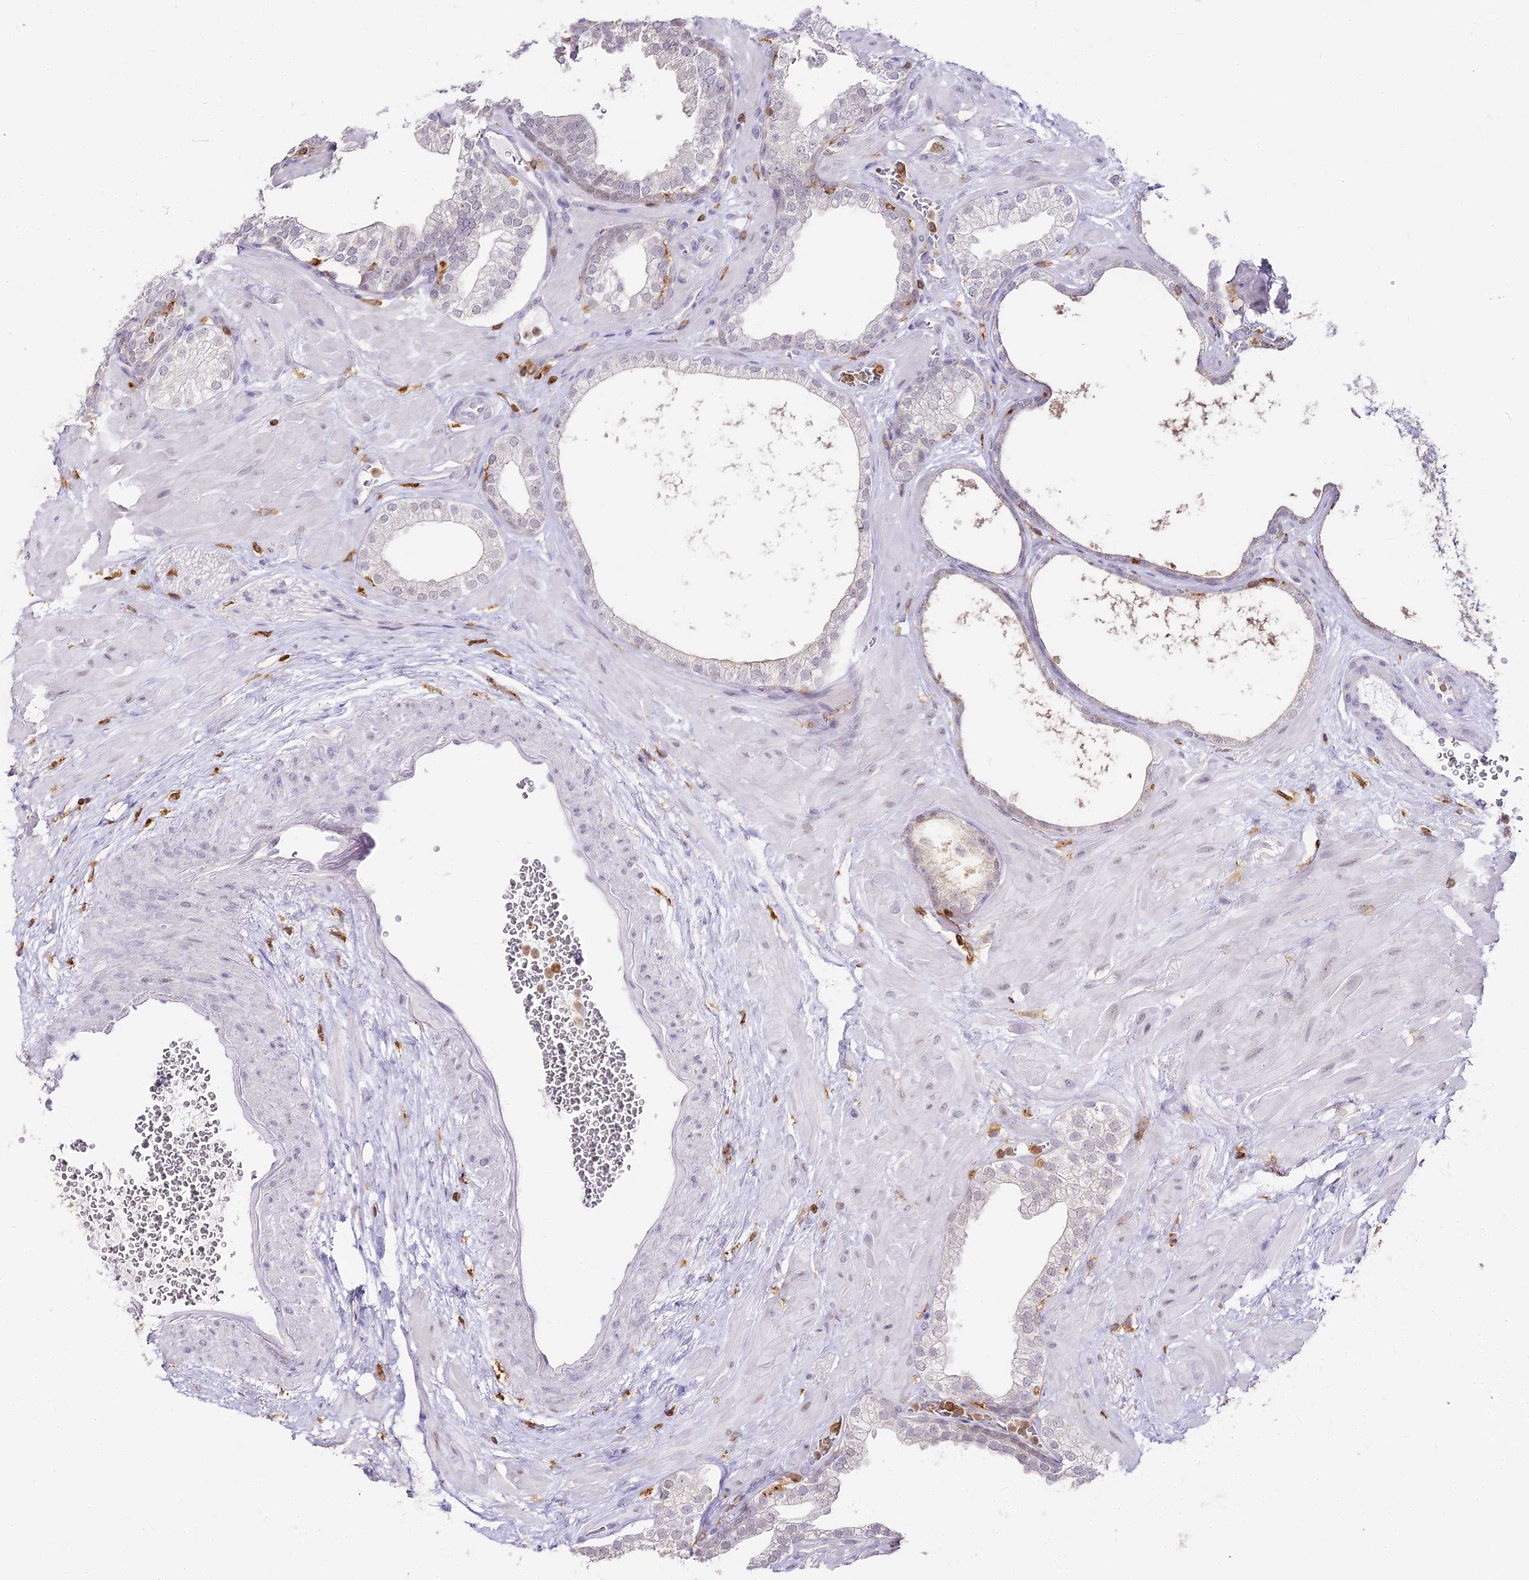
{"staining": {"intensity": "negative", "quantity": "none", "location": "none"}, "tissue": "prostate", "cell_type": "Glandular cells", "image_type": "normal", "snomed": [{"axis": "morphology", "description": "Normal tissue, NOS"}, {"axis": "morphology", "description": "Urothelial carcinoma, Low grade"}, {"axis": "topography", "description": "Urinary bladder"}, {"axis": "topography", "description": "Prostate"}], "caption": "Histopathology image shows no significant protein positivity in glandular cells of normal prostate.", "gene": "DOCK2", "patient": {"sex": "male", "age": 60}}